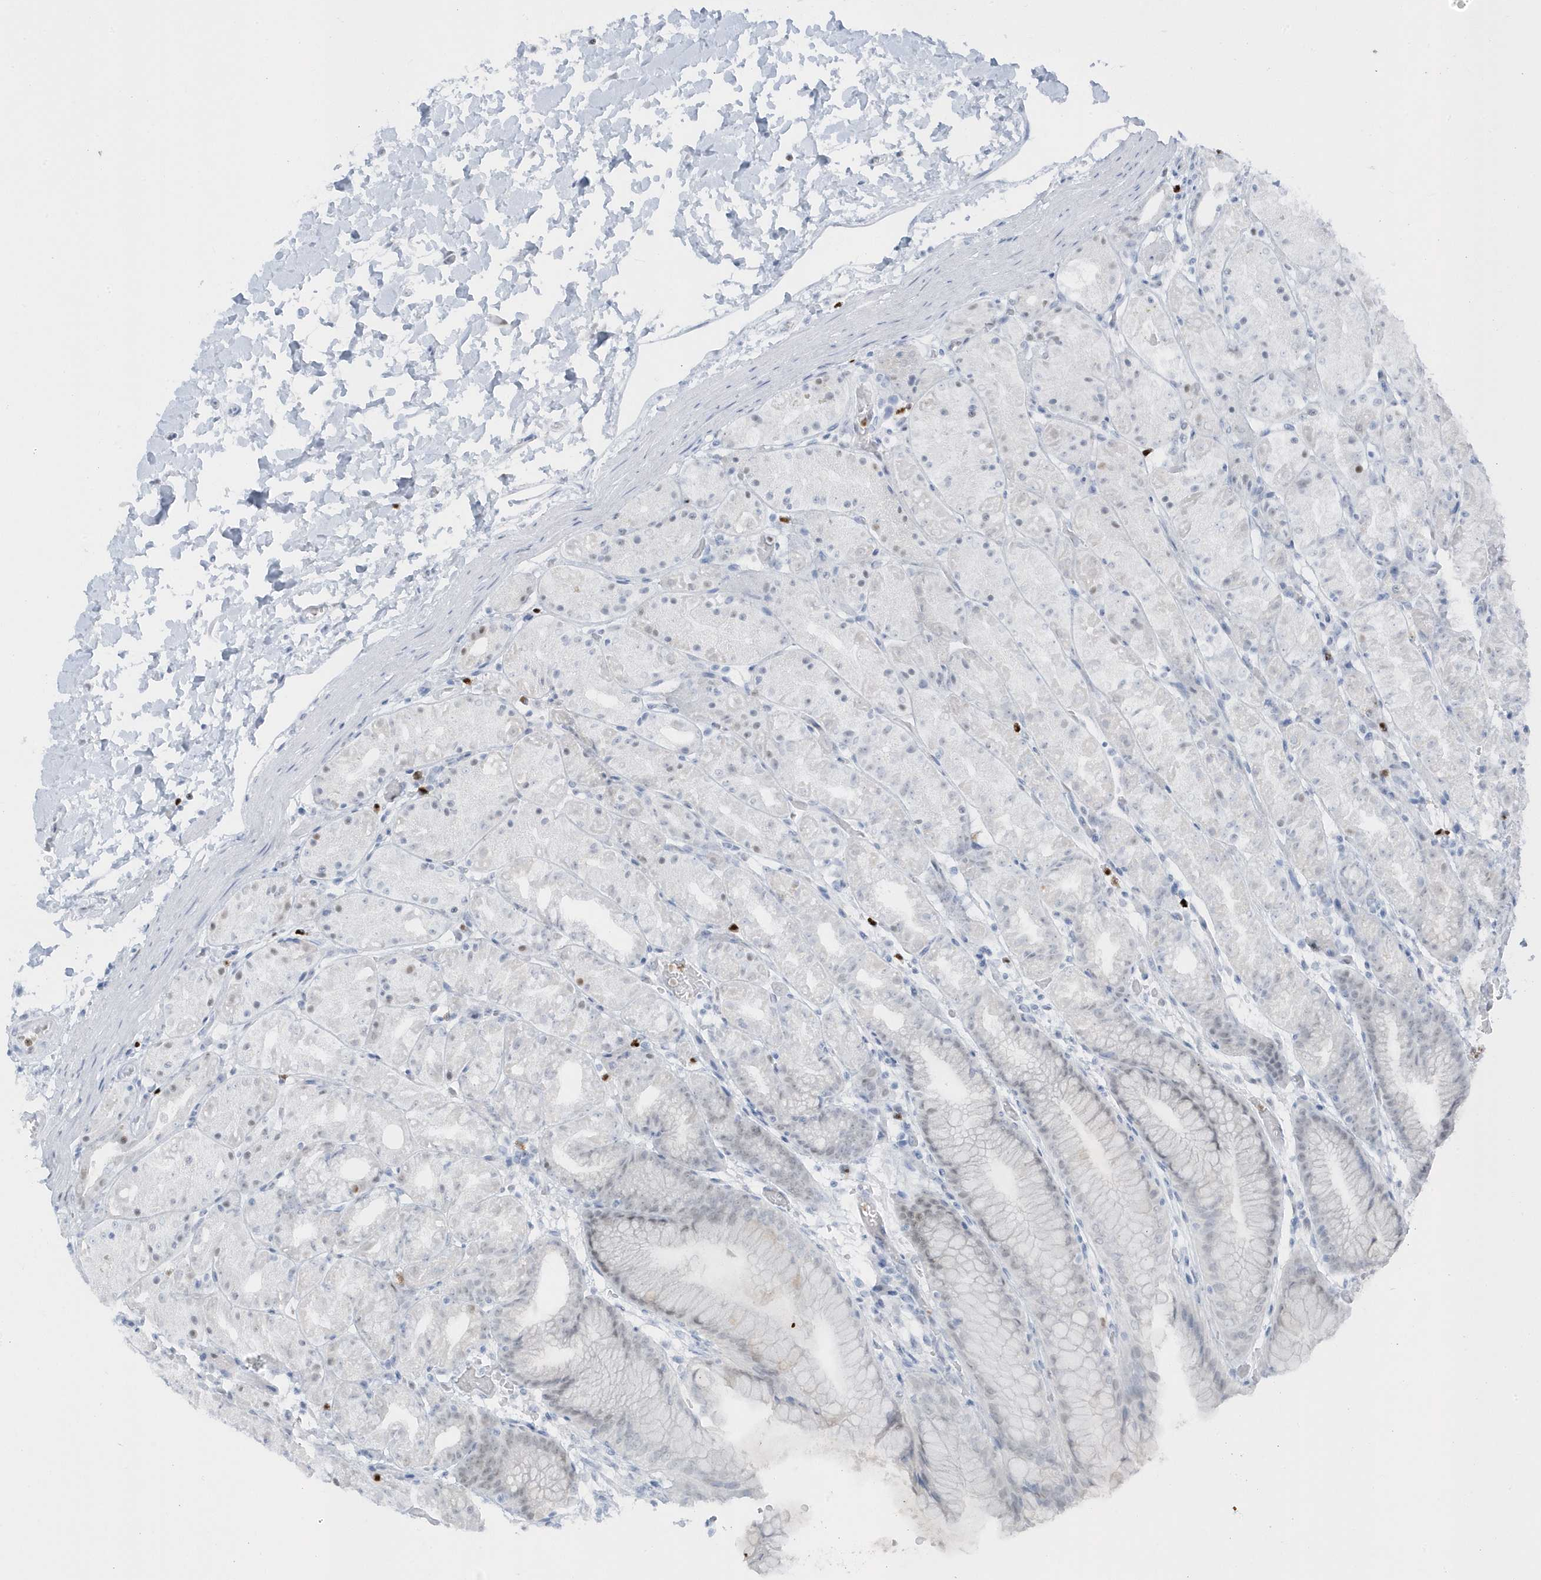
{"staining": {"intensity": "weak", "quantity": "<25%", "location": "nuclear"}, "tissue": "stomach", "cell_type": "Glandular cells", "image_type": "normal", "snomed": [{"axis": "morphology", "description": "Normal tissue, NOS"}, {"axis": "topography", "description": "Stomach, upper"}], "caption": "DAB immunohistochemical staining of normal stomach displays no significant expression in glandular cells. (Stains: DAB IHC with hematoxylin counter stain, Microscopy: brightfield microscopy at high magnification).", "gene": "SMIM34", "patient": {"sex": "male", "age": 48}}